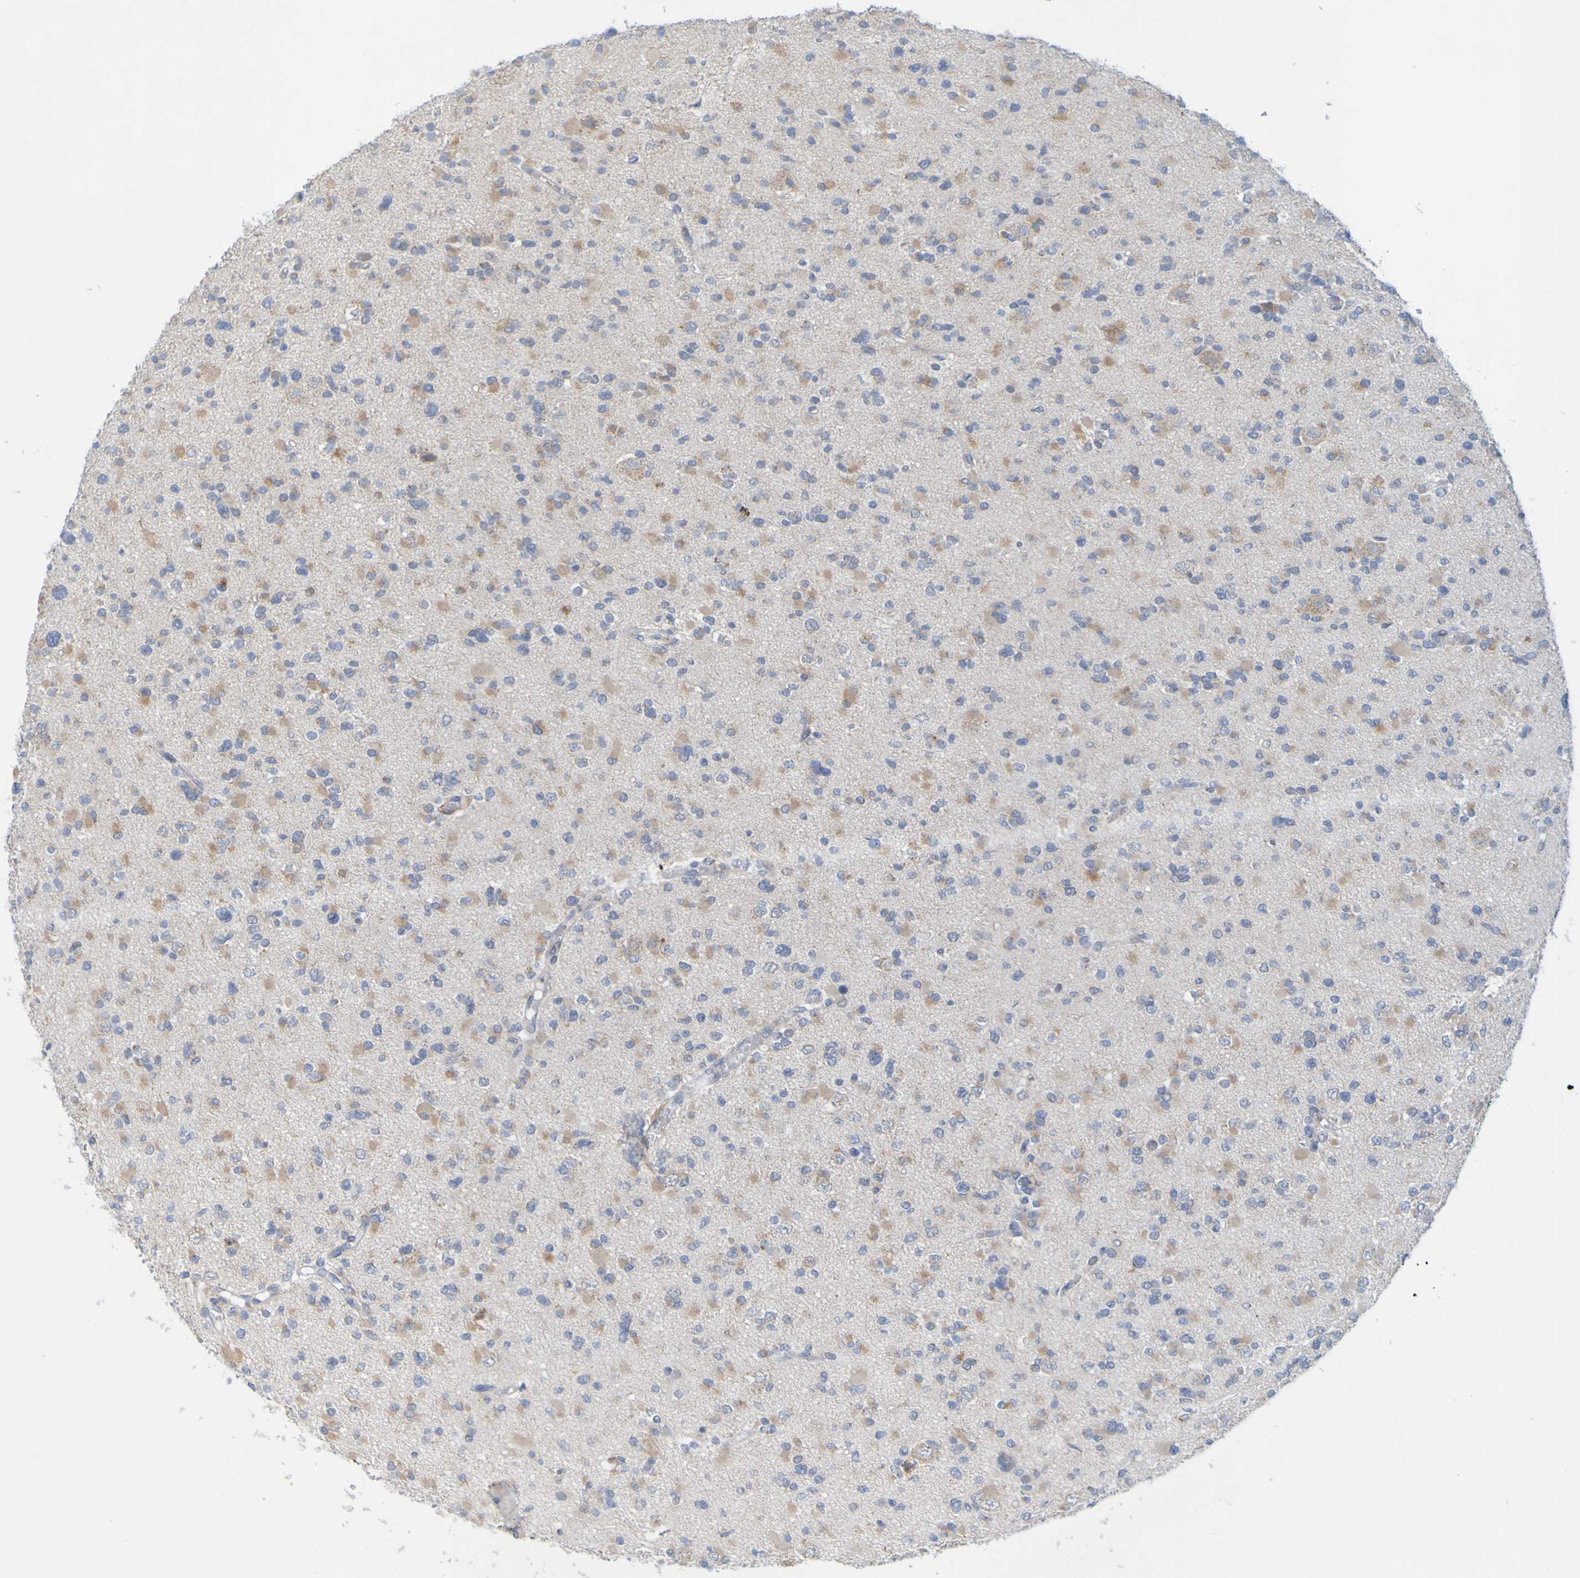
{"staining": {"intensity": "weak", "quantity": ">75%", "location": "cytoplasmic/membranous"}, "tissue": "glioma", "cell_type": "Tumor cells", "image_type": "cancer", "snomed": [{"axis": "morphology", "description": "Glioma, malignant, Low grade"}, {"axis": "topography", "description": "Brain"}], "caption": "IHC micrograph of neoplastic tissue: human malignant low-grade glioma stained using immunohistochemistry (IHC) demonstrates low levels of weak protein expression localized specifically in the cytoplasmic/membranous of tumor cells, appearing as a cytoplasmic/membranous brown color.", "gene": "LILRB5", "patient": {"sex": "female", "age": 22}}